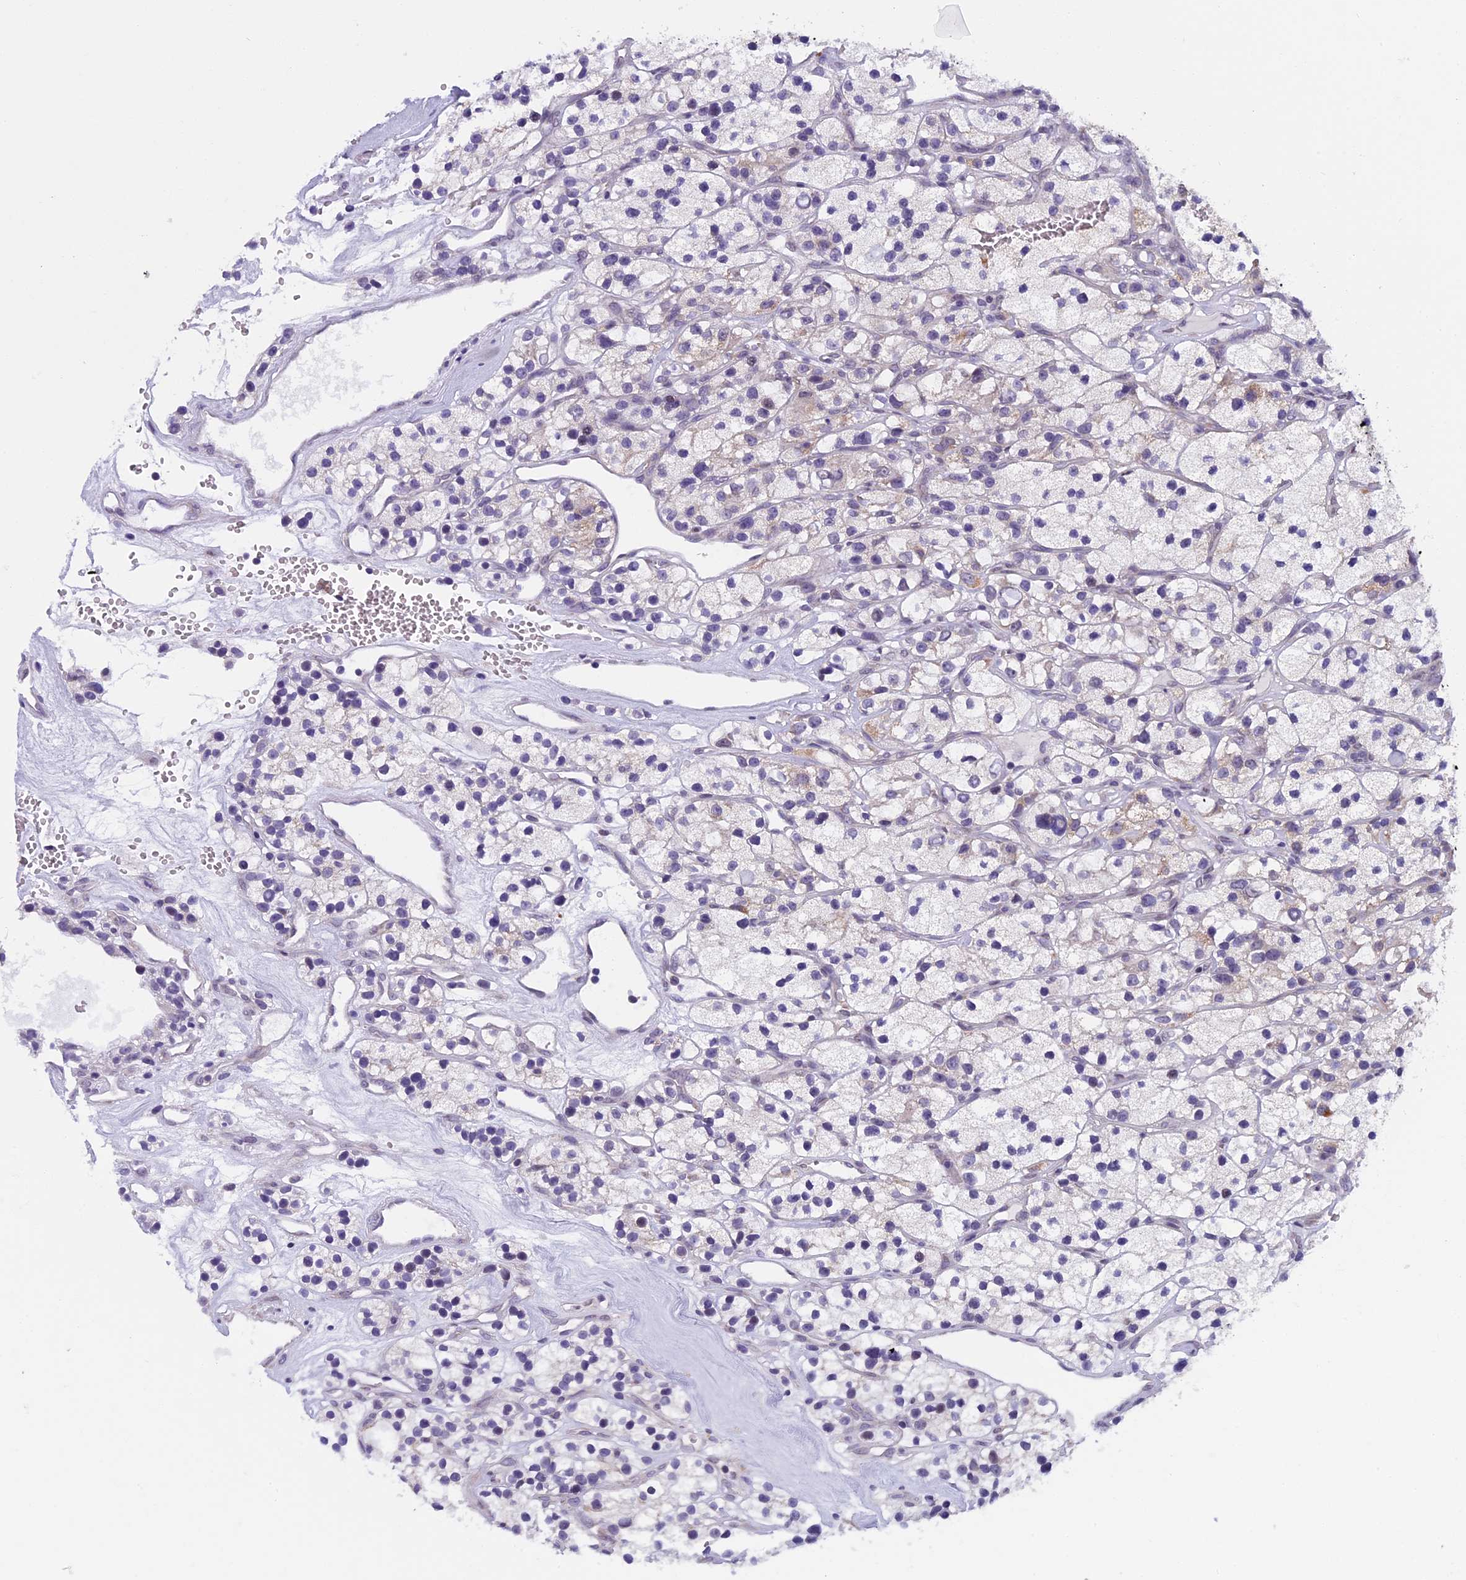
{"staining": {"intensity": "weak", "quantity": "25%-75%", "location": "cytoplasmic/membranous"}, "tissue": "renal cancer", "cell_type": "Tumor cells", "image_type": "cancer", "snomed": [{"axis": "morphology", "description": "Adenocarcinoma, NOS"}, {"axis": "topography", "description": "Kidney"}], "caption": "Immunohistochemical staining of human renal cancer displays low levels of weak cytoplasmic/membranous expression in about 25%-75% of tumor cells. (IHC, brightfield microscopy, high magnification).", "gene": "ZNF317", "patient": {"sex": "female", "age": 57}}